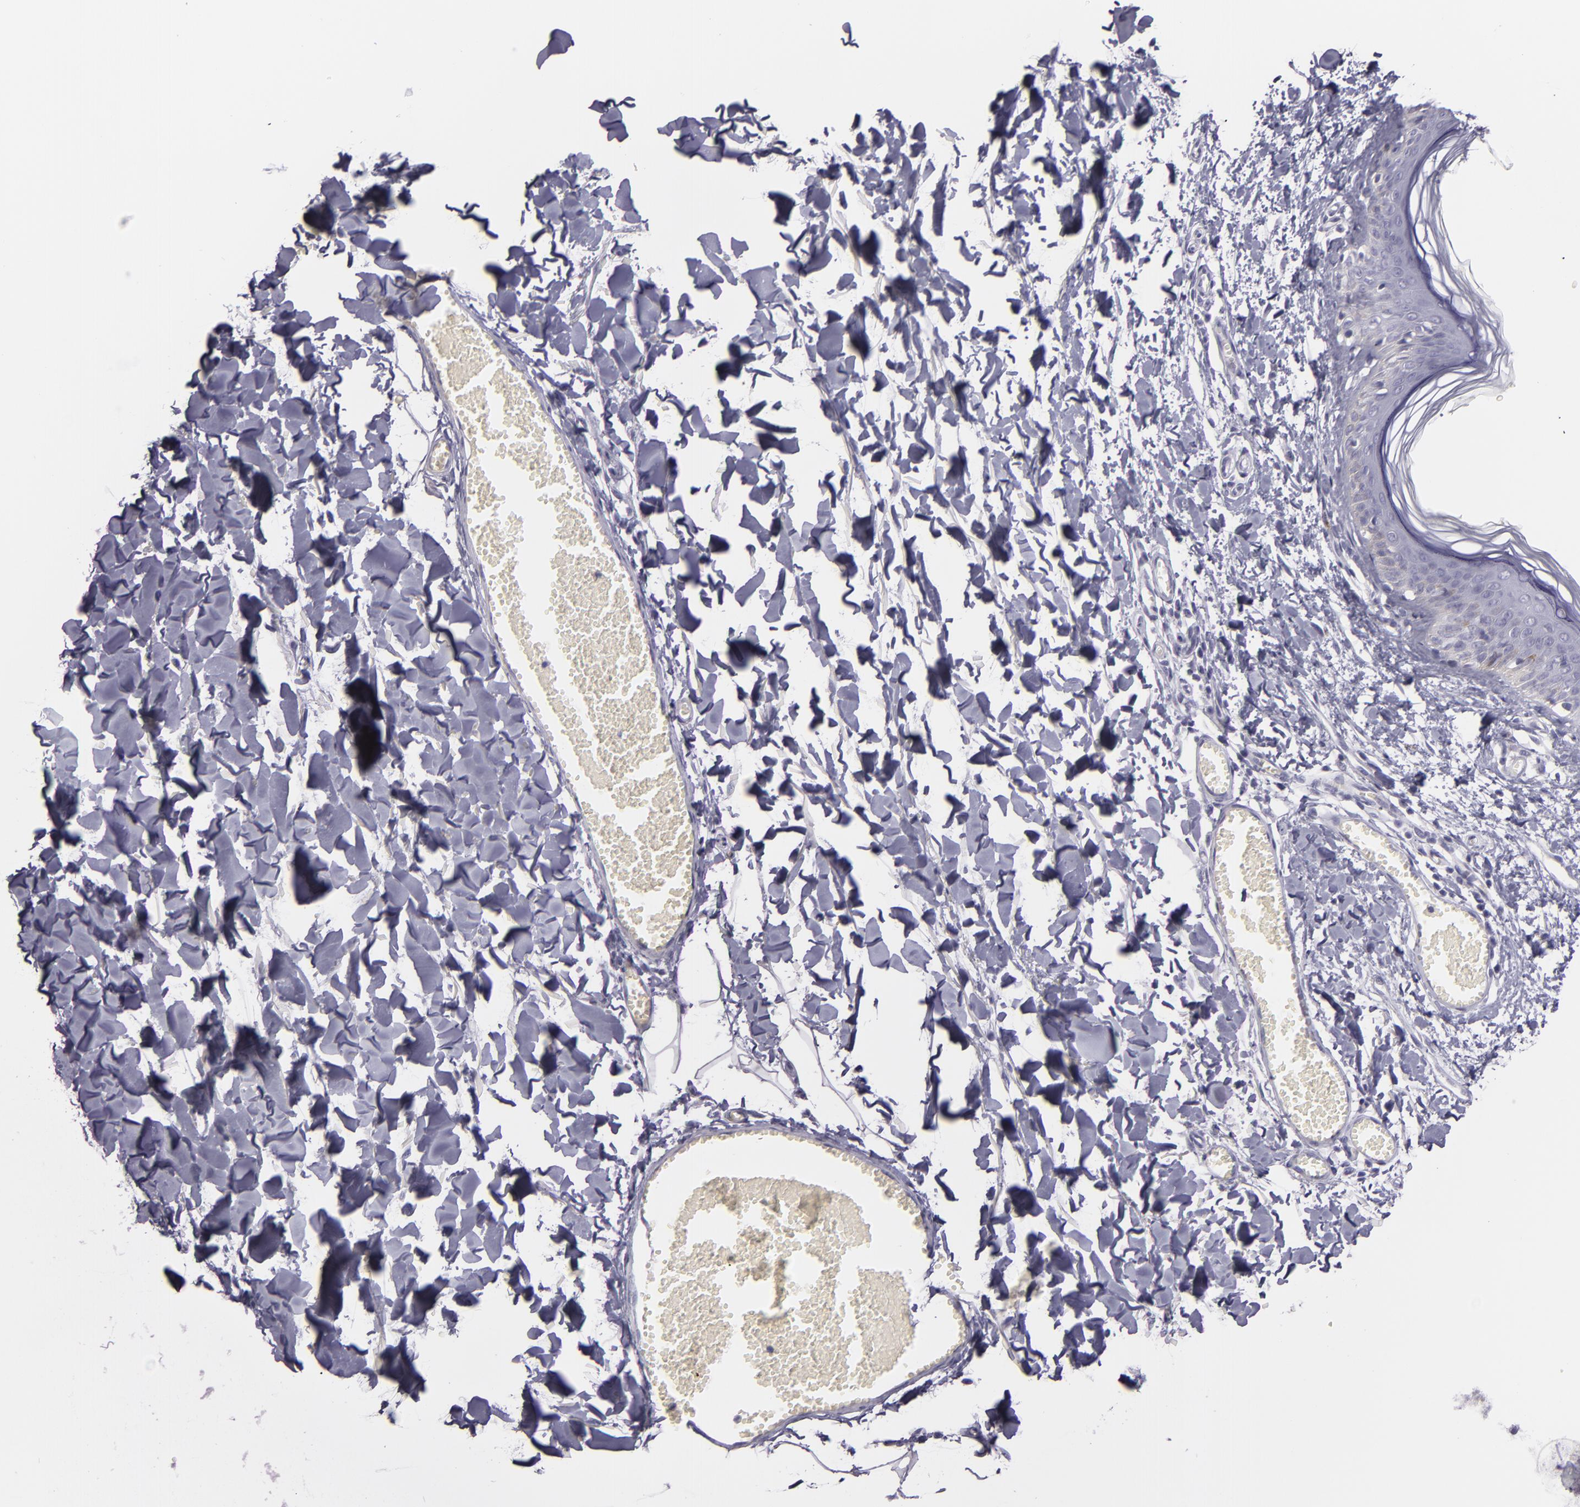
{"staining": {"intensity": "negative", "quantity": "none", "location": "none"}, "tissue": "skin", "cell_type": "Fibroblasts", "image_type": "normal", "snomed": [{"axis": "morphology", "description": "Normal tissue, NOS"}, {"axis": "morphology", "description": "Sarcoma, NOS"}, {"axis": "topography", "description": "Skin"}, {"axis": "topography", "description": "Soft tissue"}], "caption": "Immunohistochemical staining of normal skin exhibits no significant staining in fibroblasts.", "gene": "MUC6", "patient": {"sex": "female", "age": 51}}